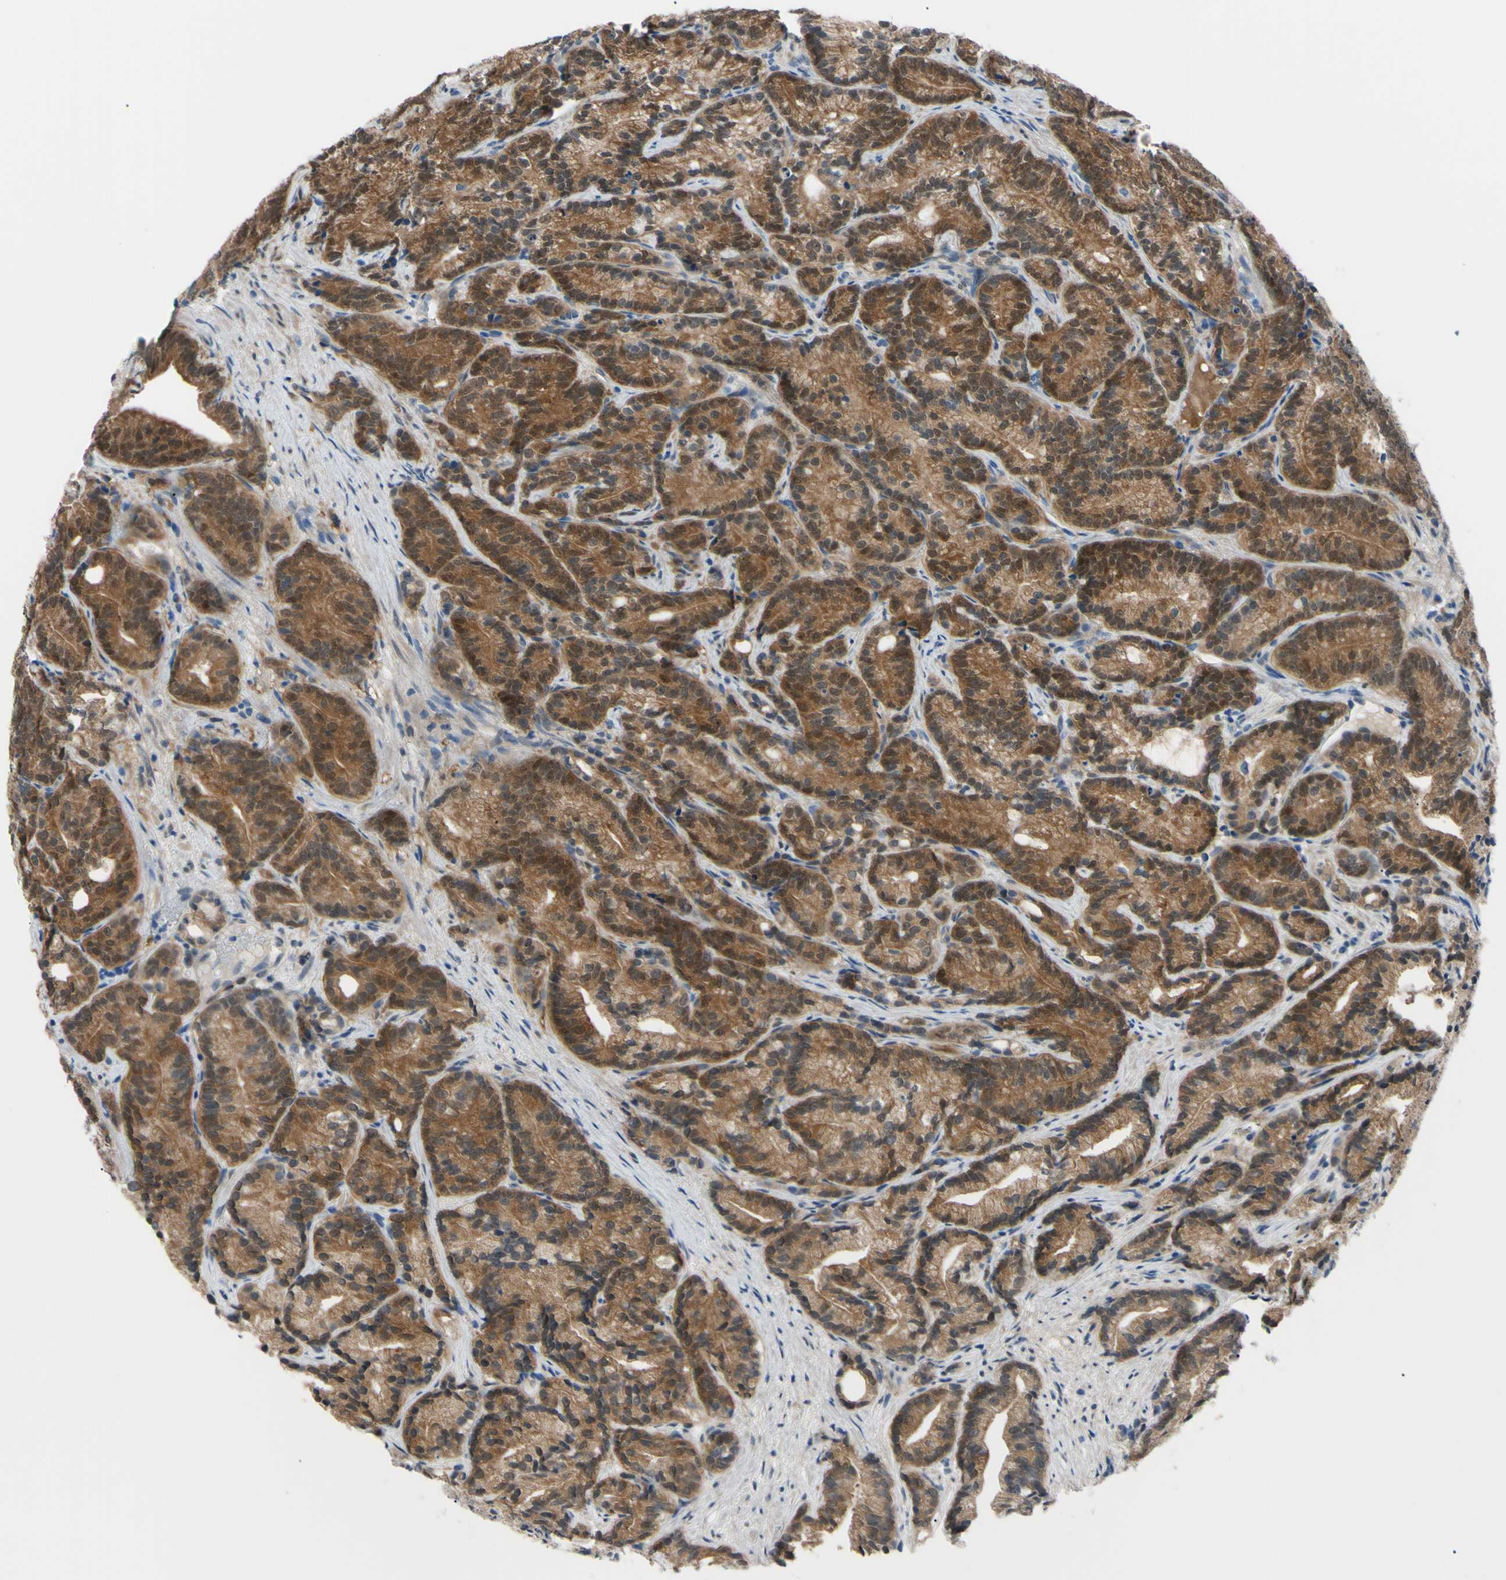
{"staining": {"intensity": "strong", "quantity": ">75%", "location": "cytoplasmic/membranous,nuclear"}, "tissue": "prostate cancer", "cell_type": "Tumor cells", "image_type": "cancer", "snomed": [{"axis": "morphology", "description": "Adenocarcinoma, Low grade"}, {"axis": "topography", "description": "Prostate"}], "caption": "The histopathology image reveals a brown stain indicating the presence of a protein in the cytoplasmic/membranous and nuclear of tumor cells in prostate cancer (adenocarcinoma (low-grade)).", "gene": "NOL3", "patient": {"sex": "male", "age": 89}}